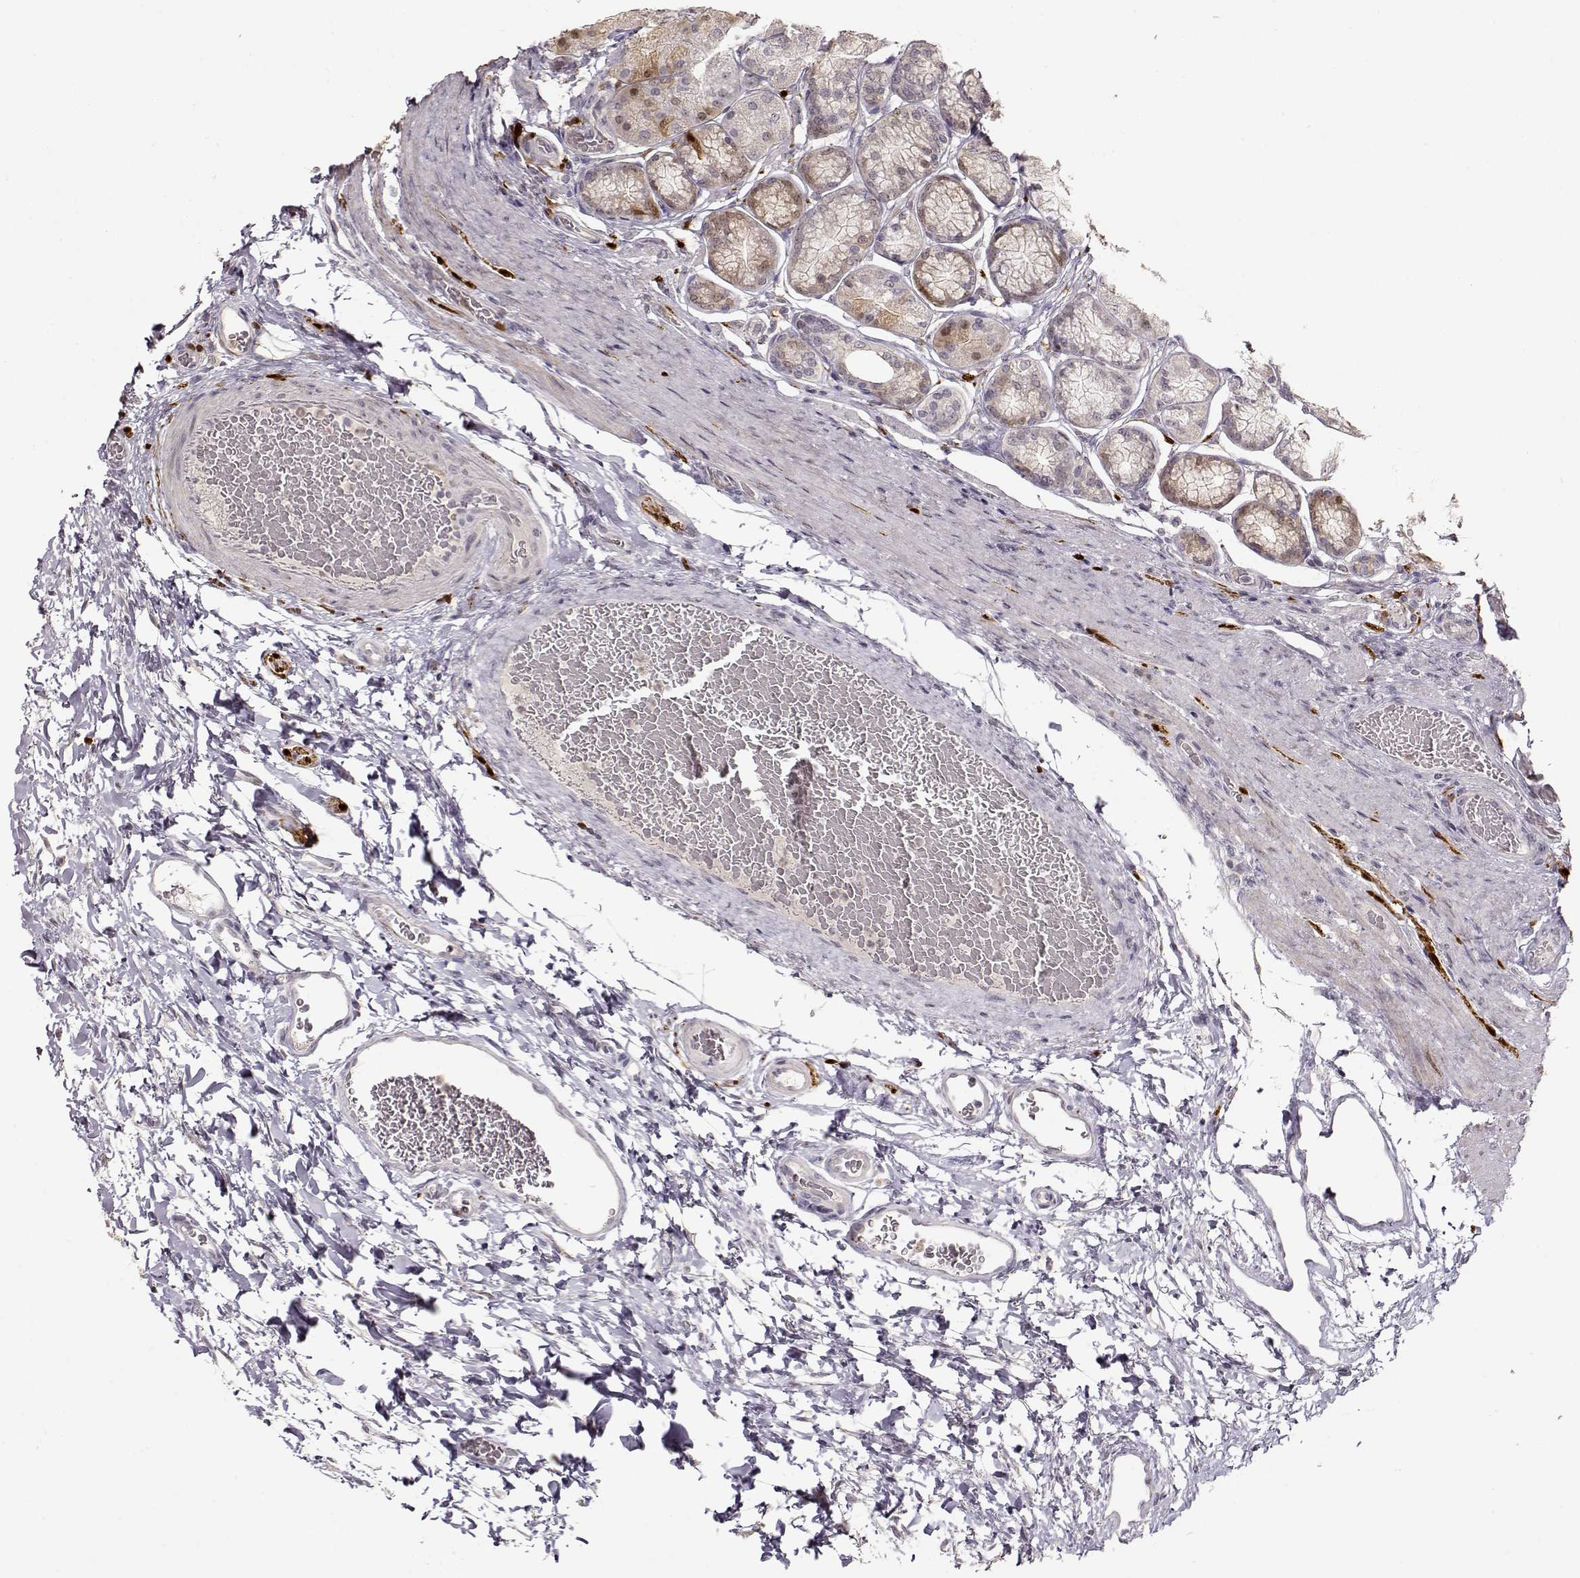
{"staining": {"intensity": "moderate", "quantity": "<25%", "location": "cytoplasmic/membranous"}, "tissue": "stomach", "cell_type": "Glandular cells", "image_type": "normal", "snomed": [{"axis": "morphology", "description": "Normal tissue, NOS"}, {"axis": "morphology", "description": "Adenocarcinoma, NOS"}, {"axis": "morphology", "description": "Adenocarcinoma, High grade"}, {"axis": "topography", "description": "Stomach, upper"}, {"axis": "topography", "description": "Stomach"}], "caption": "Approximately <25% of glandular cells in normal stomach display moderate cytoplasmic/membranous protein staining as visualized by brown immunohistochemical staining.", "gene": "S100B", "patient": {"sex": "female", "age": 65}}